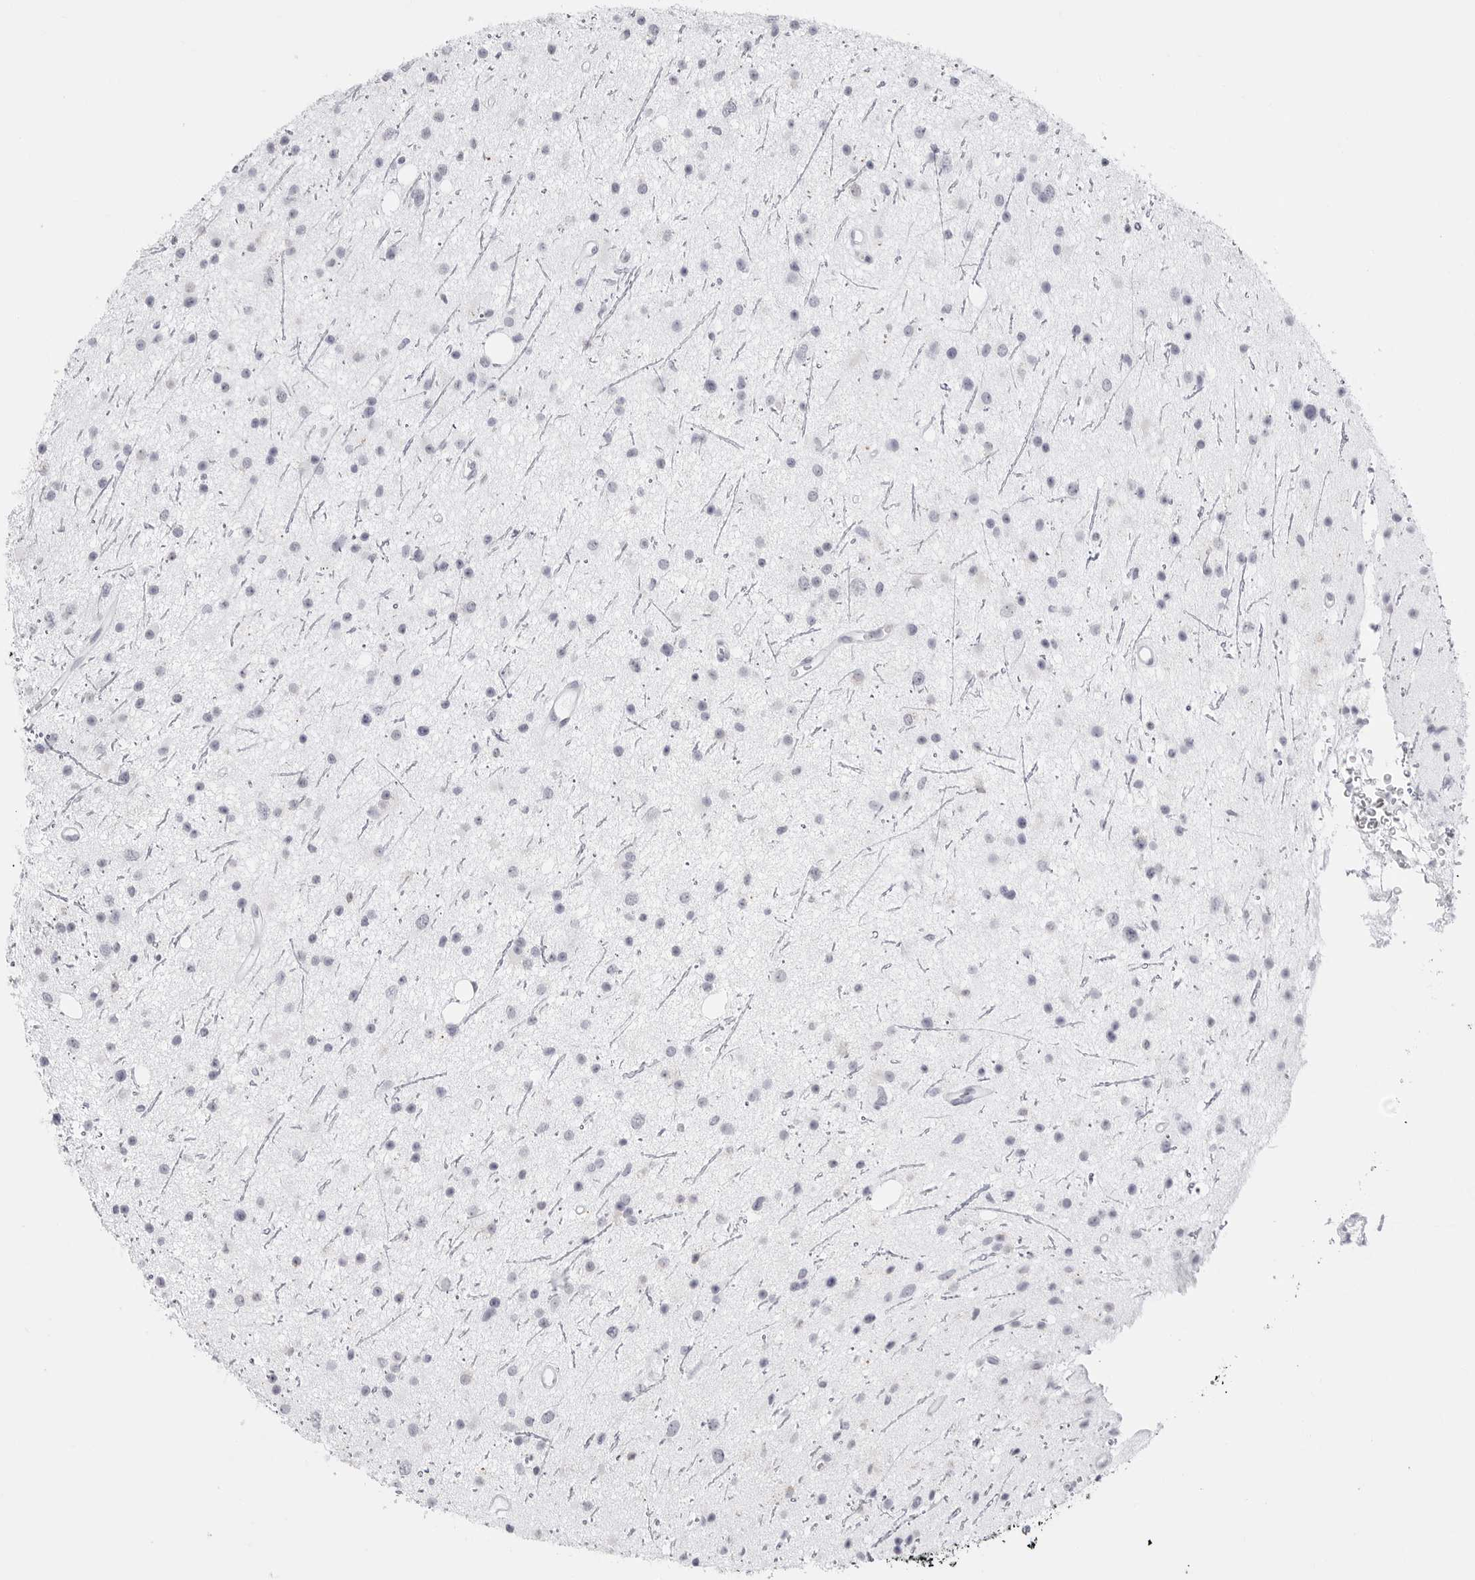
{"staining": {"intensity": "negative", "quantity": "none", "location": "none"}, "tissue": "glioma", "cell_type": "Tumor cells", "image_type": "cancer", "snomed": [{"axis": "morphology", "description": "Glioma, malignant, Low grade"}, {"axis": "topography", "description": "Cerebral cortex"}], "caption": "IHC micrograph of malignant glioma (low-grade) stained for a protein (brown), which displays no positivity in tumor cells.", "gene": "TSSK1B", "patient": {"sex": "female", "age": 39}}